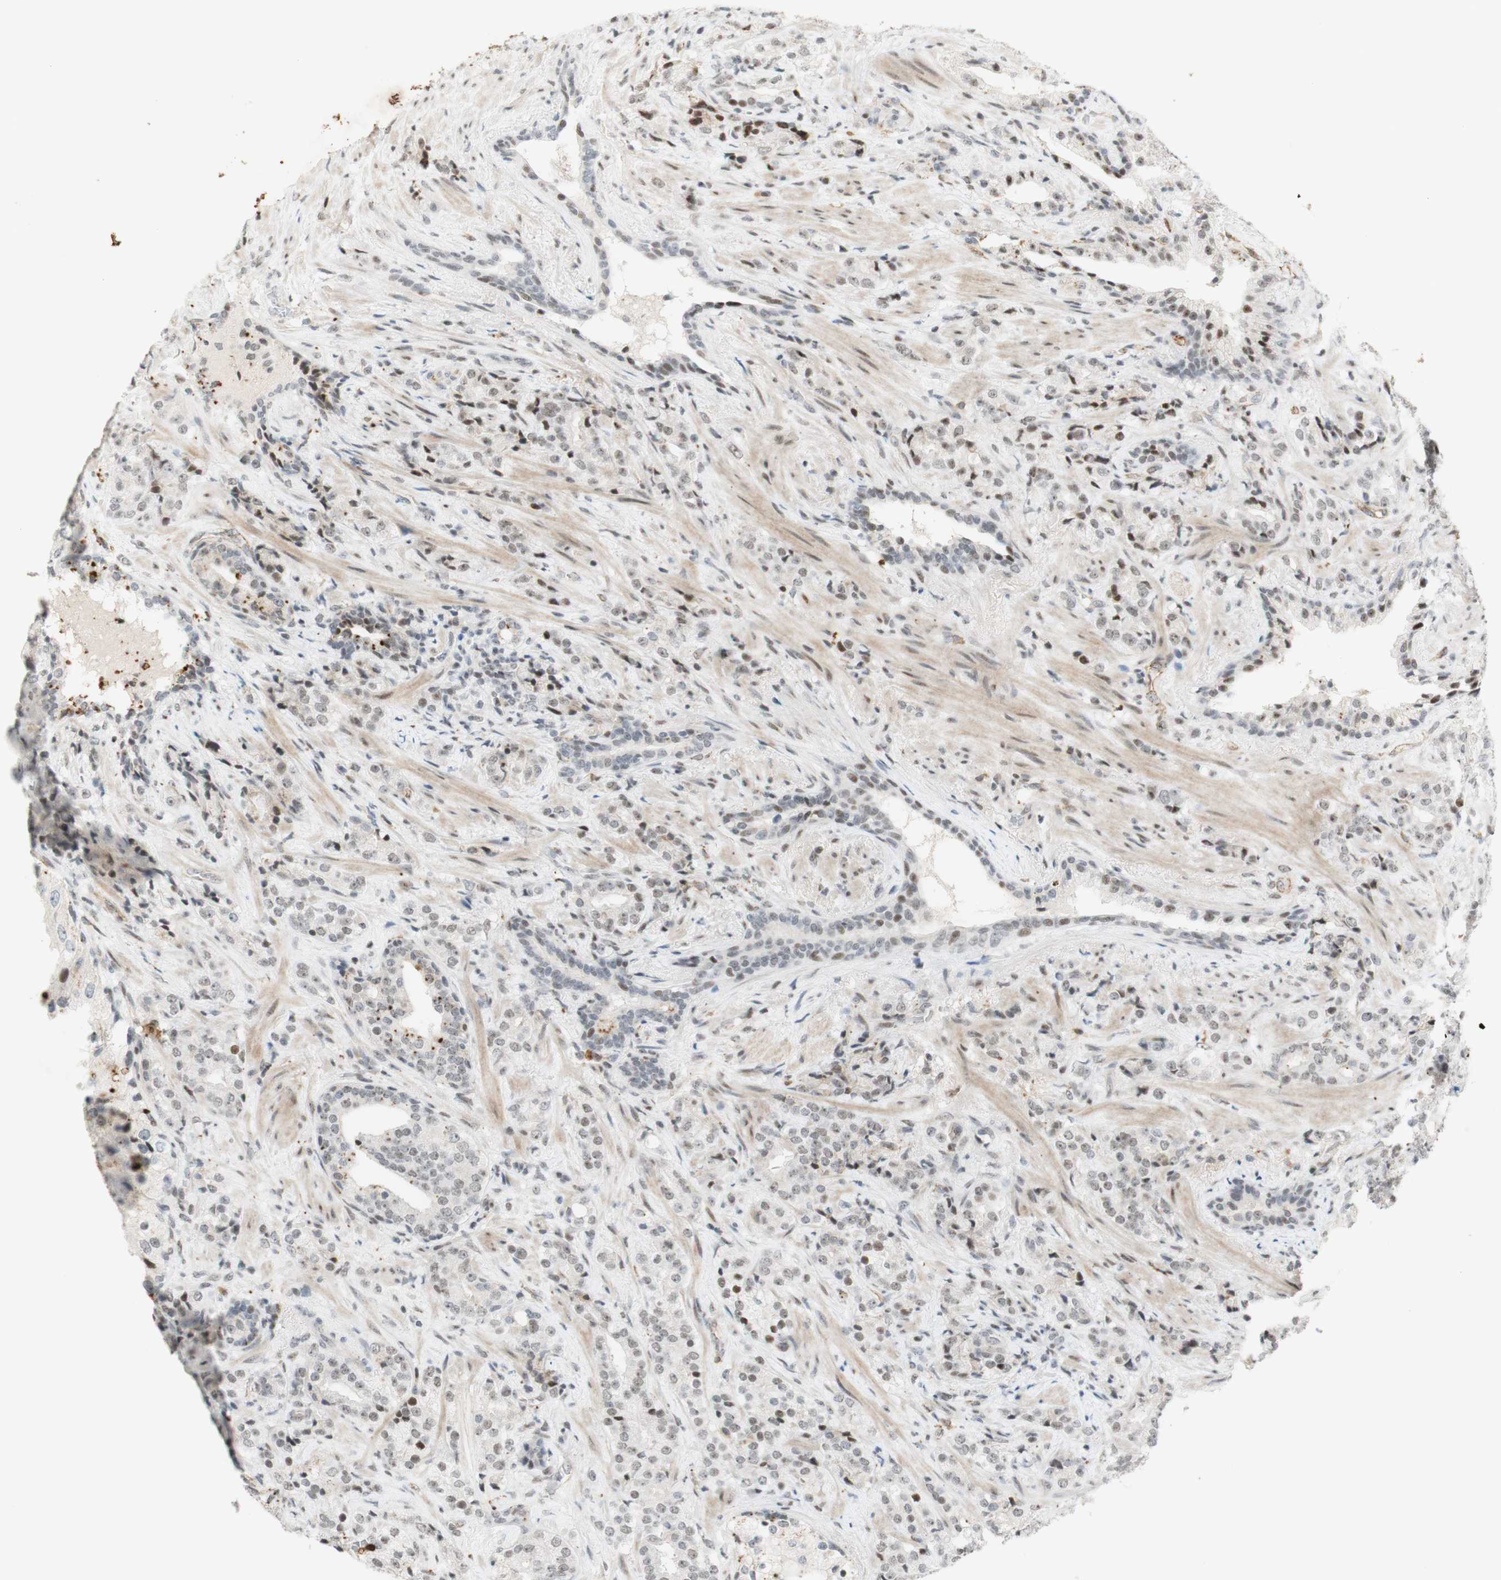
{"staining": {"intensity": "moderate", "quantity": ">75%", "location": "nuclear"}, "tissue": "prostate cancer", "cell_type": "Tumor cells", "image_type": "cancer", "snomed": [{"axis": "morphology", "description": "Adenocarcinoma, High grade"}, {"axis": "topography", "description": "Prostate"}], "caption": "The photomicrograph reveals immunohistochemical staining of prostate cancer (high-grade adenocarcinoma). There is moderate nuclear expression is seen in approximately >75% of tumor cells.", "gene": "IRF1", "patient": {"sex": "male", "age": 71}}